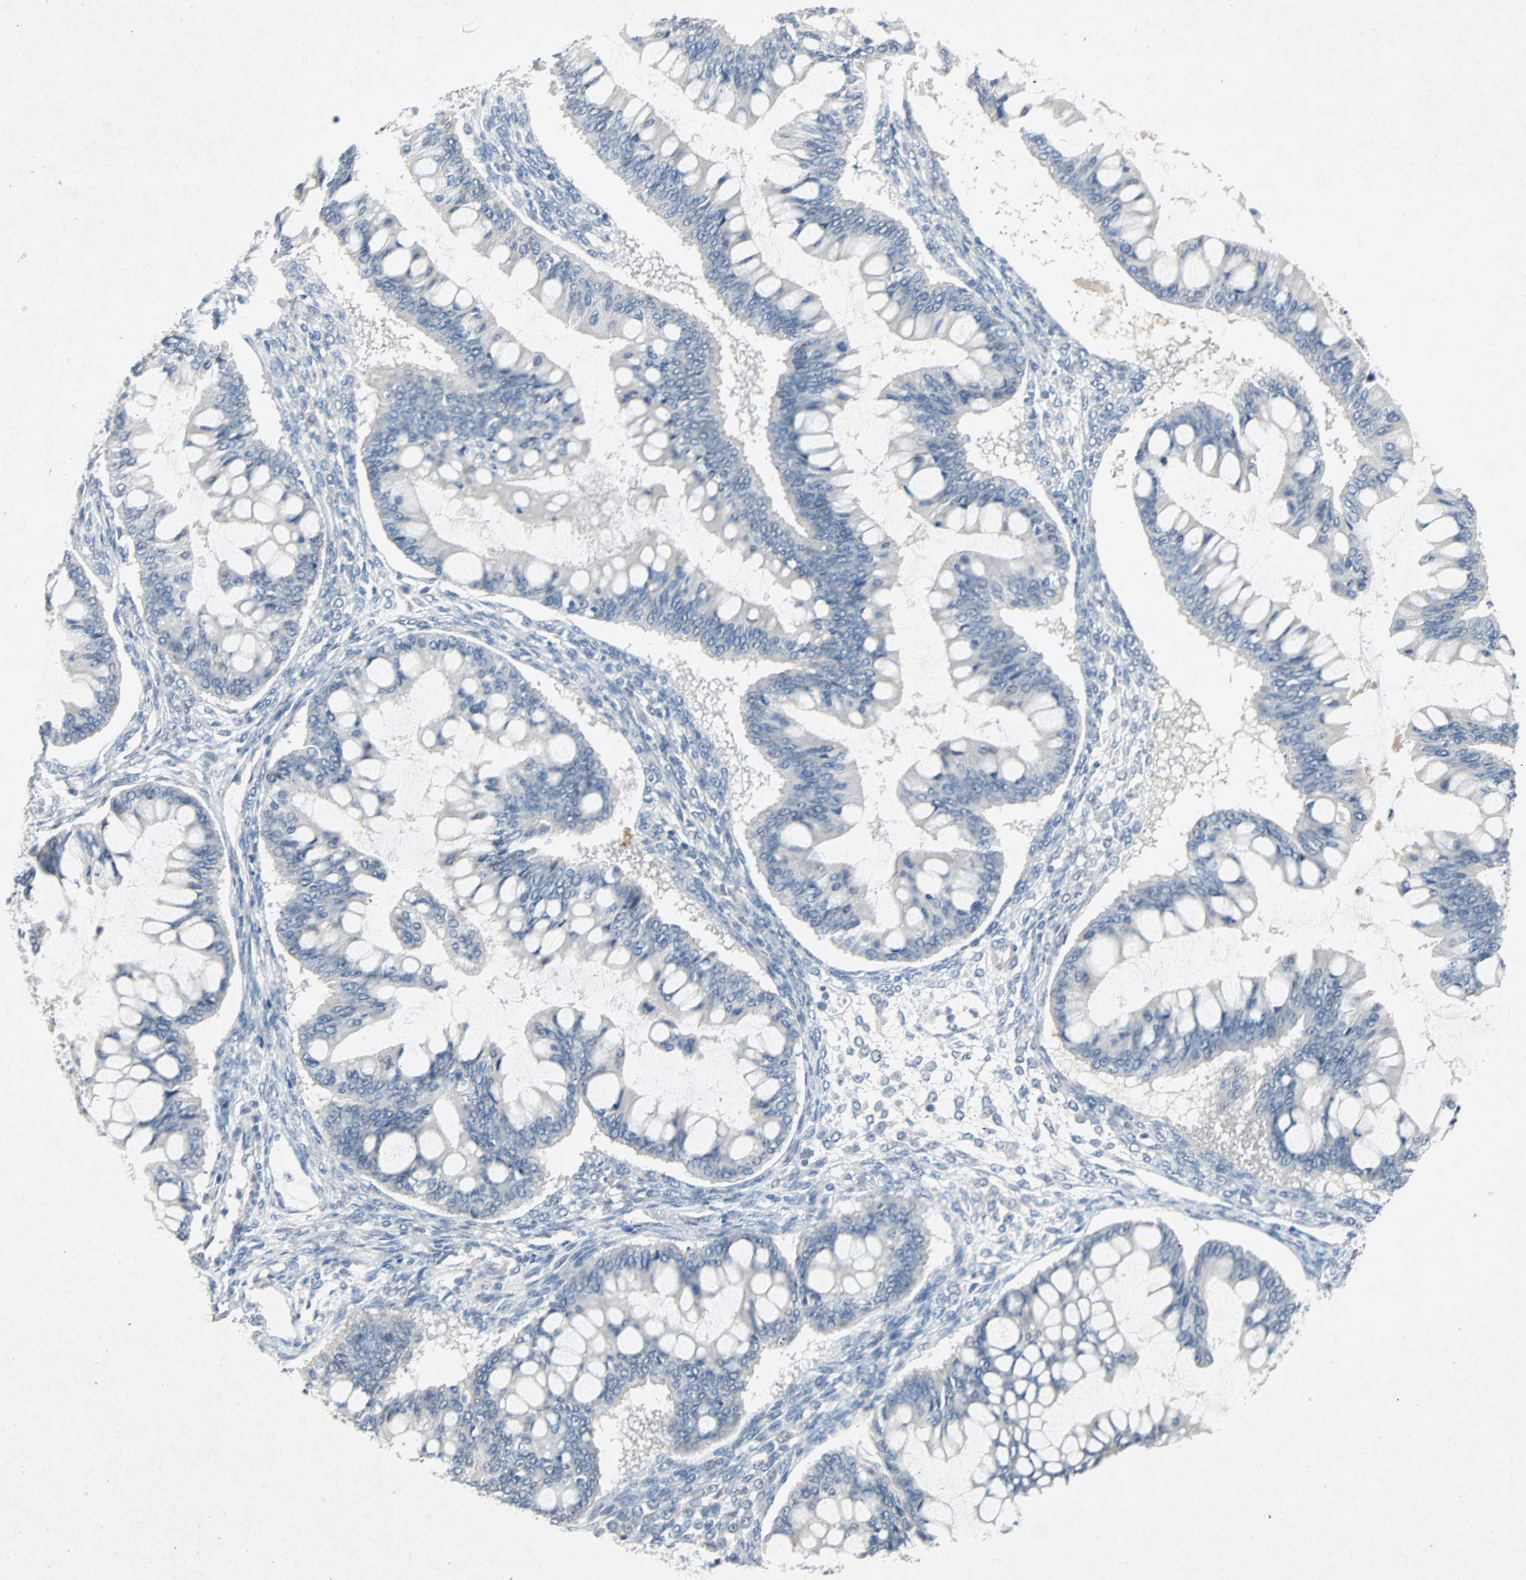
{"staining": {"intensity": "negative", "quantity": "none", "location": "none"}, "tissue": "ovarian cancer", "cell_type": "Tumor cells", "image_type": "cancer", "snomed": [{"axis": "morphology", "description": "Cystadenocarcinoma, mucinous, NOS"}, {"axis": "topography", "description": "Ovary"}], "caption": "DAB (3,3'-diaminobenzidine) immunohistochemical staining of human ovarian mucinous cystadenocarcinoma exhibits no significant expression in tumor cells. (DAB (3,3'-diaminobenzidine) IHC visualized using brightfield microscopy, high magnification).", "gene": "PCDHB2", "patient": {"sex": "female", "age": 73}}